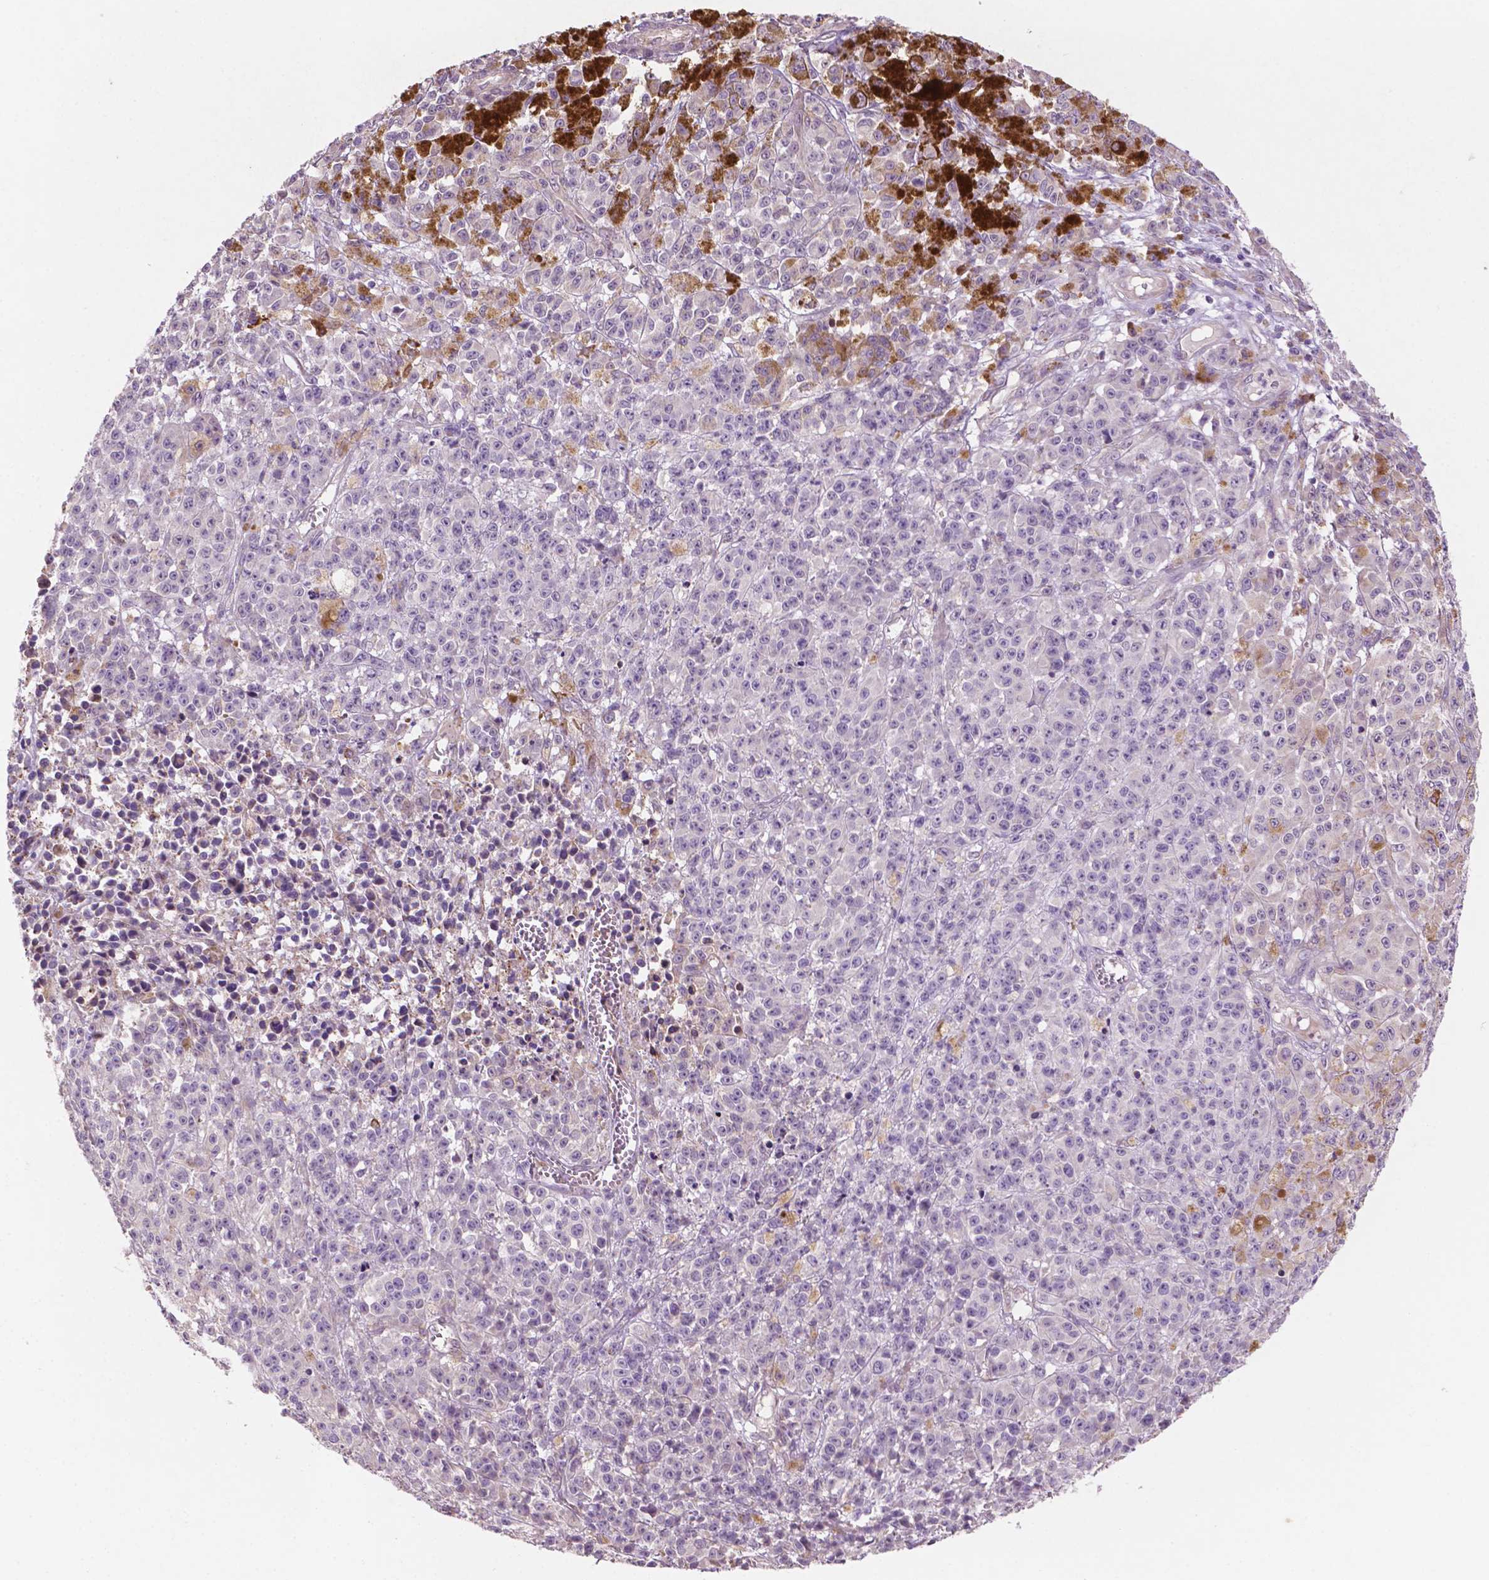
{"staining": {"intensity": "negative", "quantity": "none", "location": "none"}, "tissue": "melanoma", "cell_type": "Tumor cells", "image_type": "cancer", "snomed": [{"axis": "morphology", "description": "Malignant melanoma, NOS"}, {"axis": "topography", "description": "Skin"}], "caption": "The micrograph reveals no significant expression in tumor cells of malignant melanoma.", "gene": "LRP1B", "patient": {"sex": "female", "age": 58}}